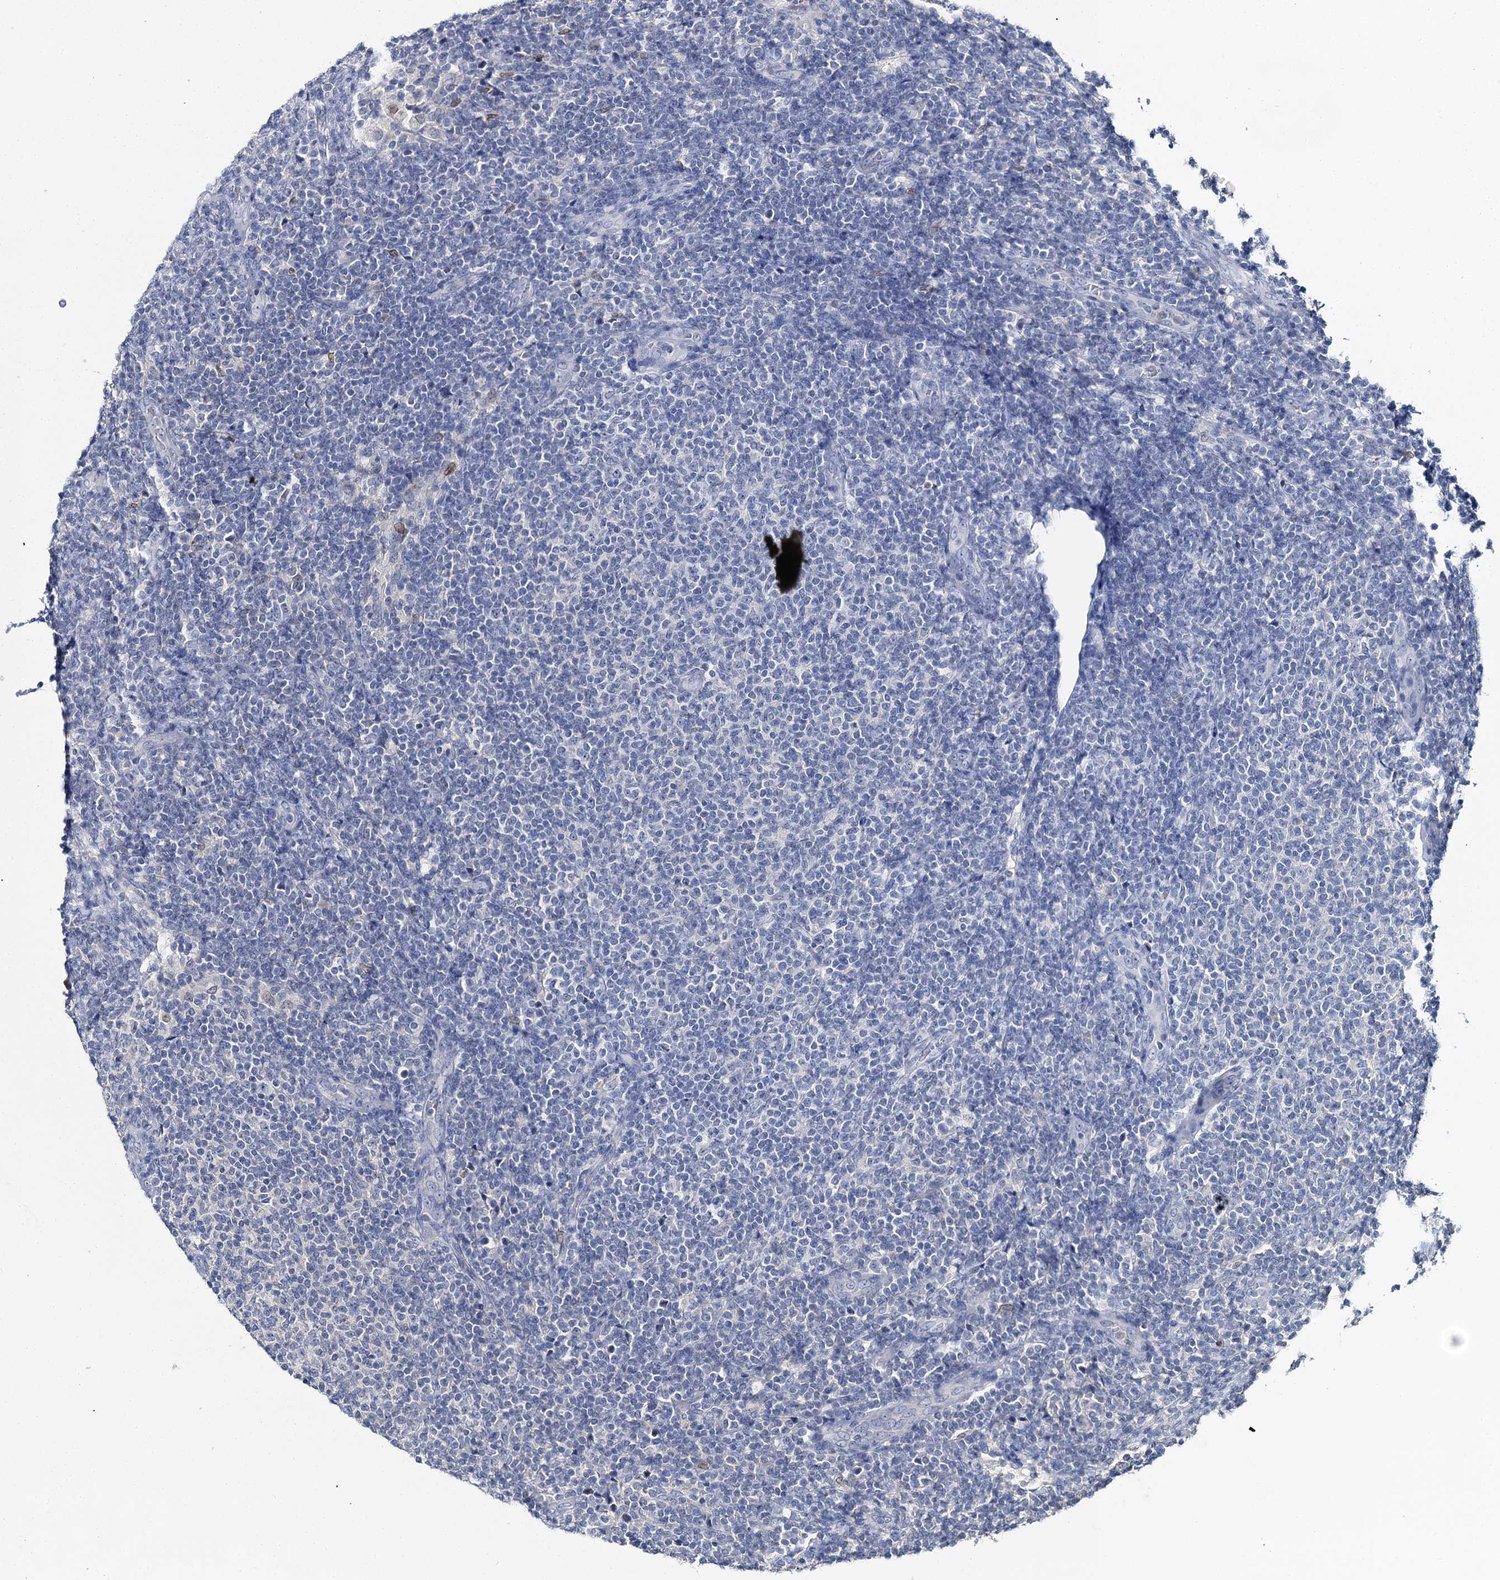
{"staining": {"intensity": "negative", "quantity": "none", "location": "none"}, "tissue": "lymphoma", "cell_type": "Tumor cells", "image_type": "cancer", "snomed": [{"axis": "morphology", "description": "Malignant lymphoma, non-Hodgkin's type, Low grade"}, {"axis": "topography", "description": "Lymph node"}], "caption": "Immunohistochemistry (IHC) micrograph of neoplastic tissue: lymphoma stained with DAB (3,3'-diaminobenzidine) demonstrates no significant protein expression in tumor cells.", "gene": "SLC11A2", "patient": {"sex": "male", "age": 66}}